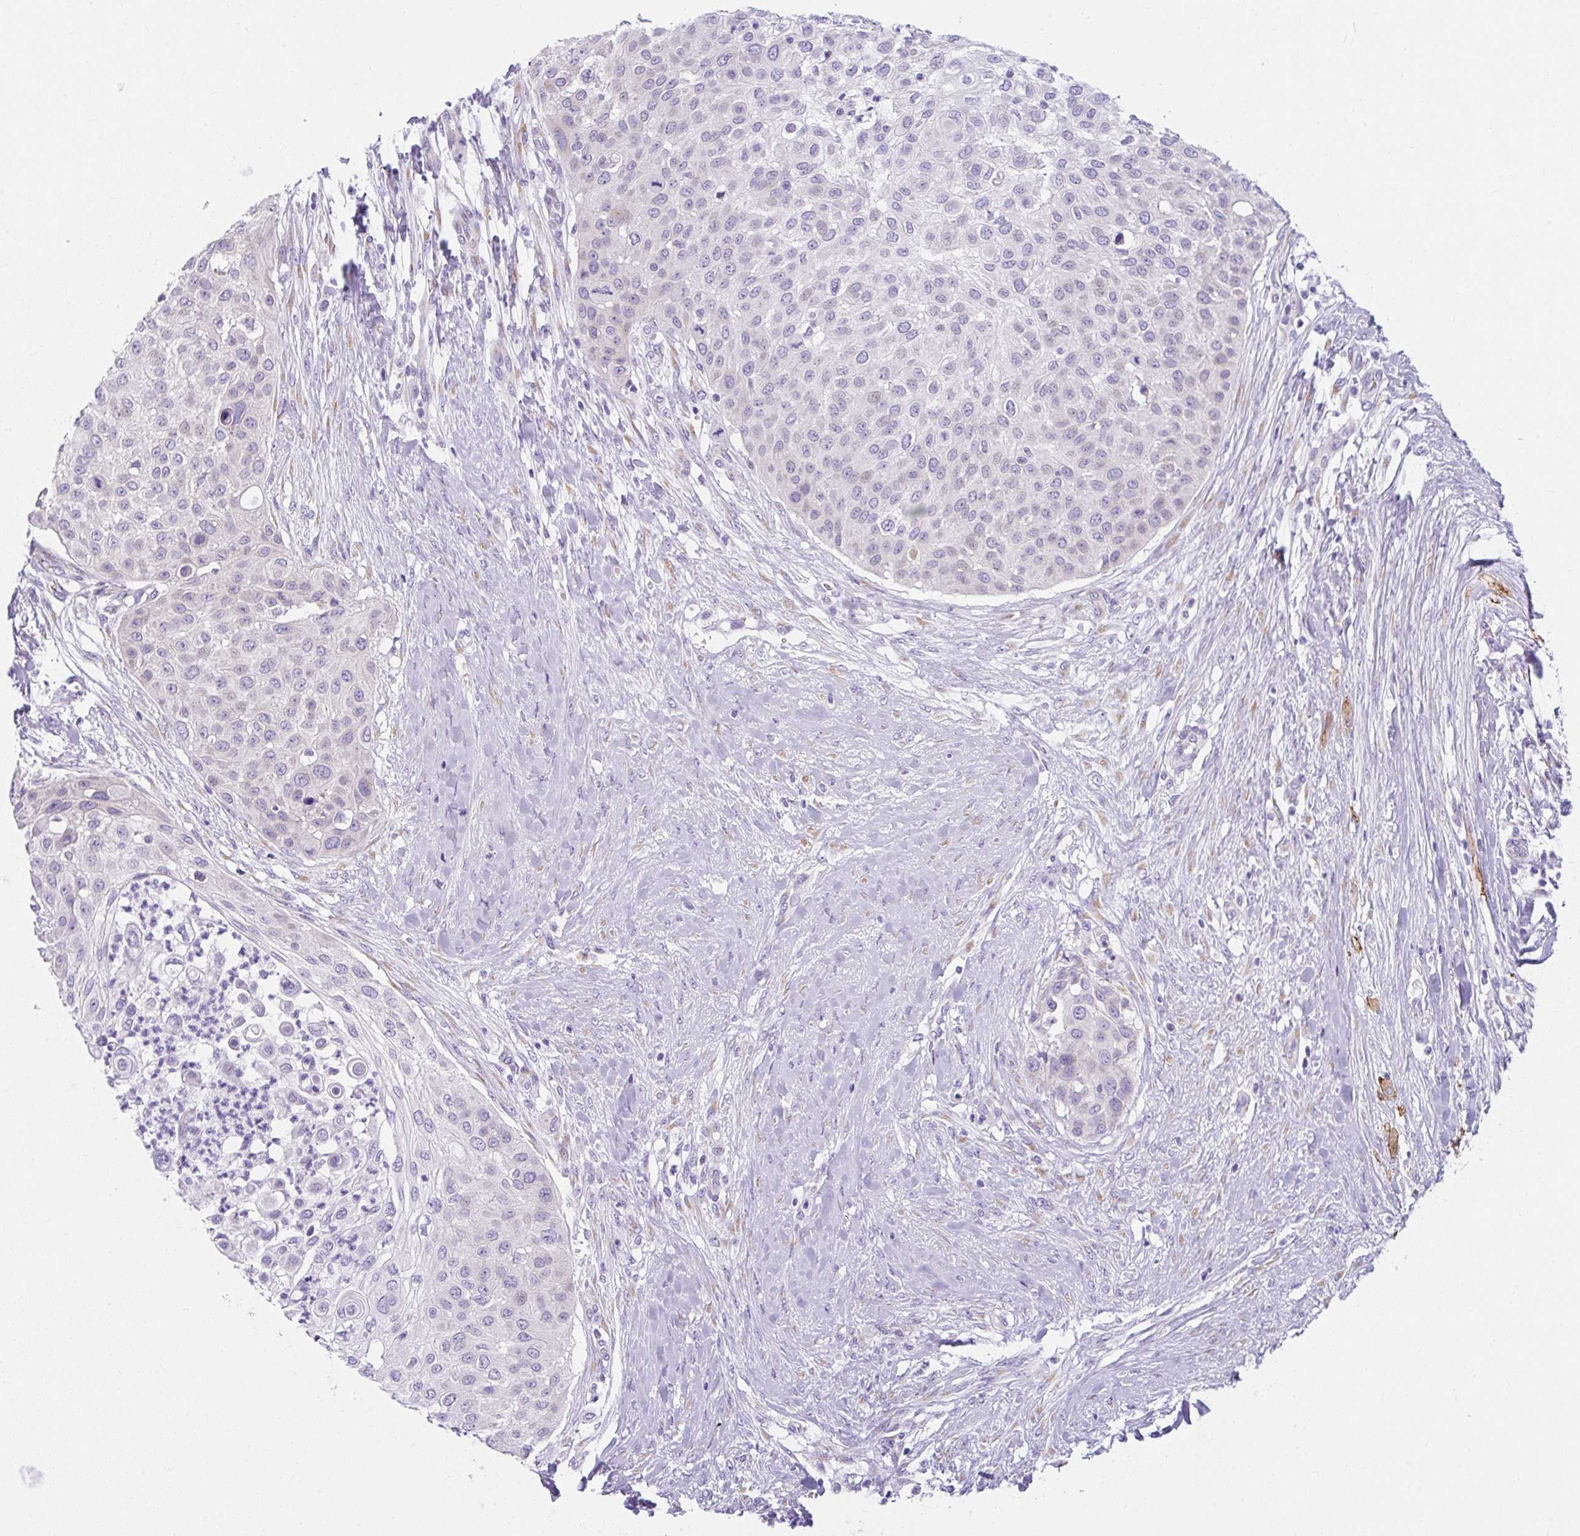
{"staining": {"intensity": "negative", "quantity": "none", "location": "none"}, "tissue": "skin cancer", "cell_type": "Tumor cells", "image_type": "cancer", "snomed": [{"axis": "morphology", "description": "Squamous cell carcinoma, NOS"}, {"axis": "topography", "description": "Skin"}], "caption": "There is no significant expression in tumor cells of skin cancer (squamous cell carcinoma).", "gene": "GOLGA8A", "patient": {"sex": "female", "age": 87}}